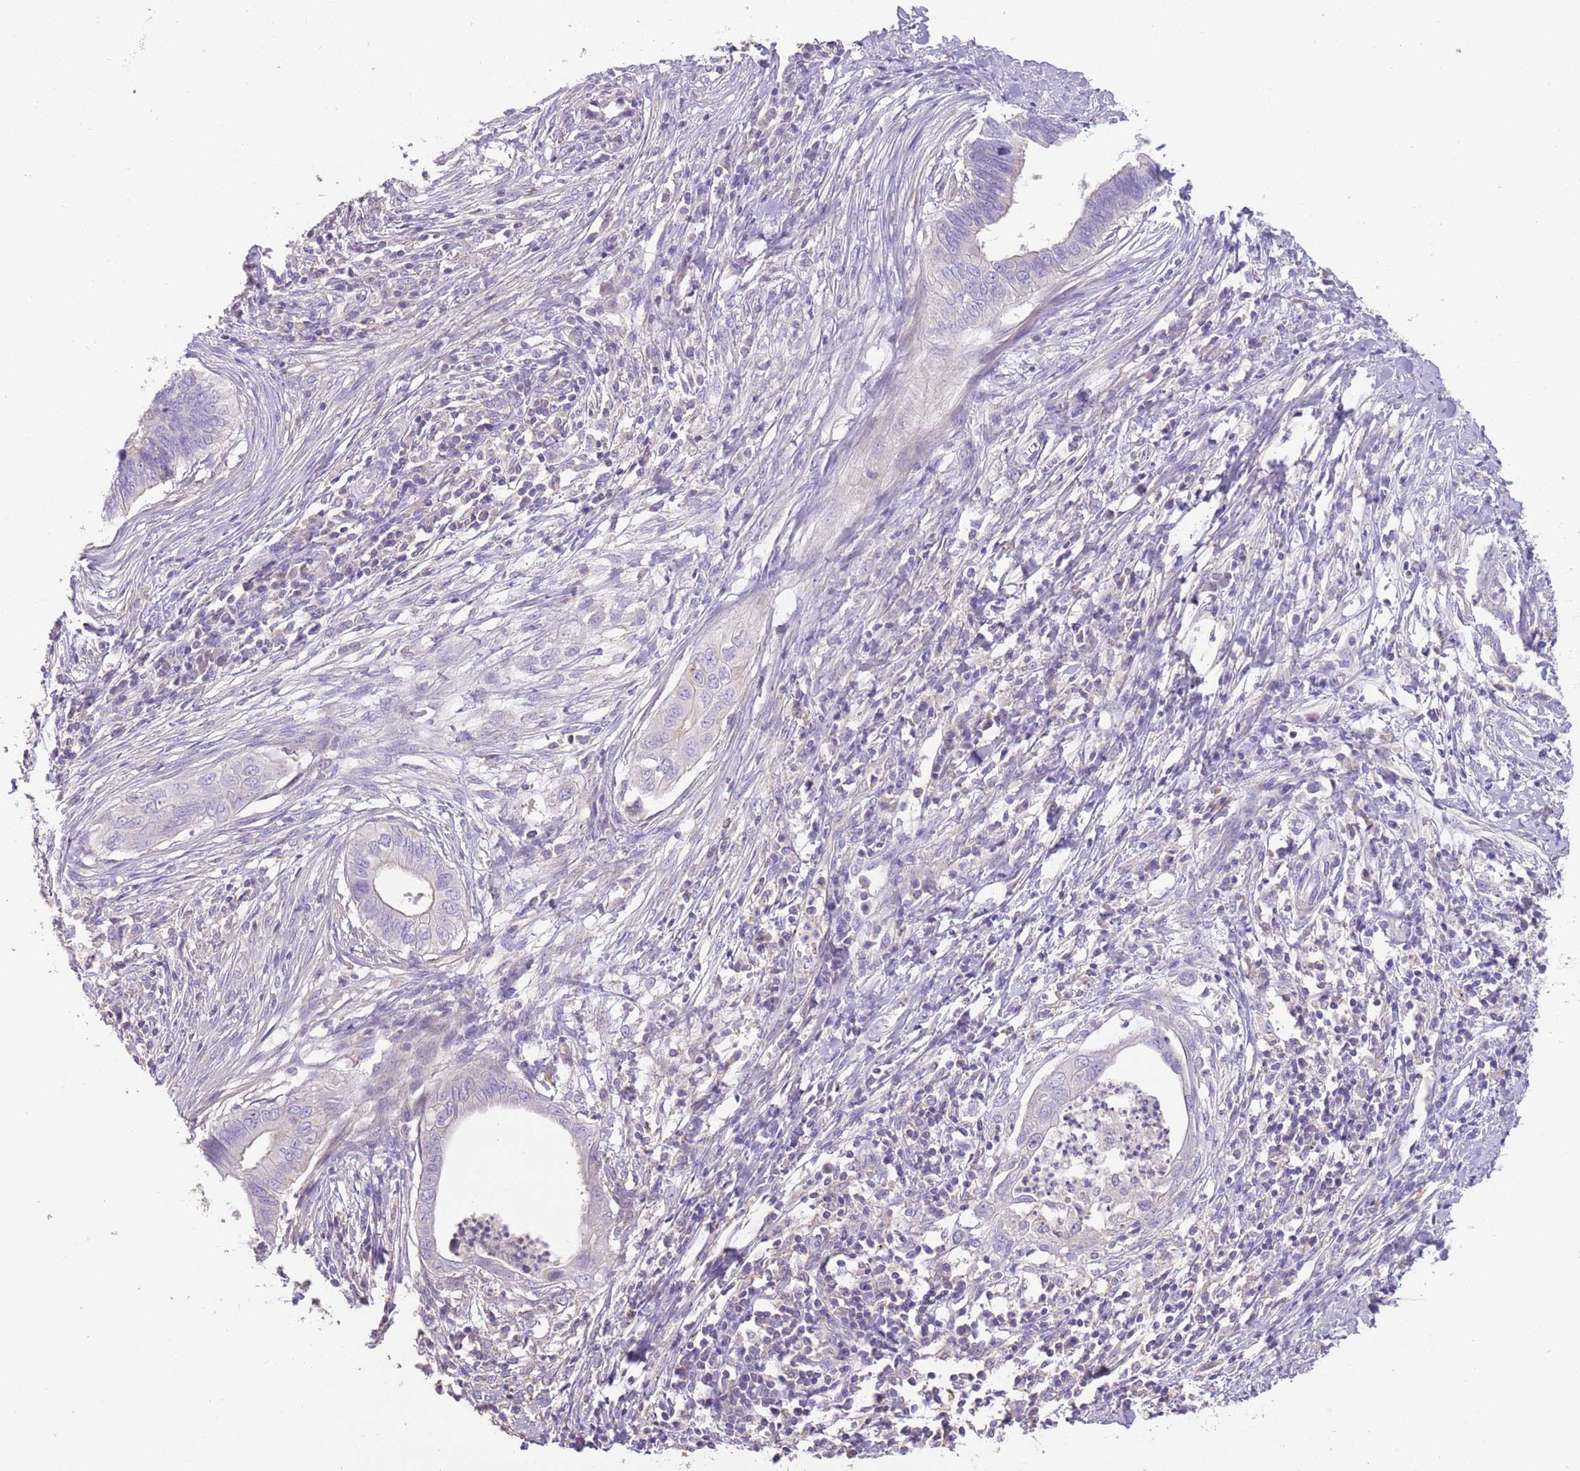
{"staining": {"intensity": "negative", "quantity": "none", "location": "none"}, "tissue": "cervical cancer", "cell_type": "Tumor cells", "image_type": "cancer", "snomed": [{"axis": "morphology", "description": "Adenocarcinoma, NOS"}, {"axis": "topography", "description": "Cervix"}], "caption": "This is an immunohistochemistry (IHC) micrograph of cervical adenocarcinoma. There is no expression in tumor cells.", "gene": "SFTPA1", "patient": {"sex": "female", "age": 42}}